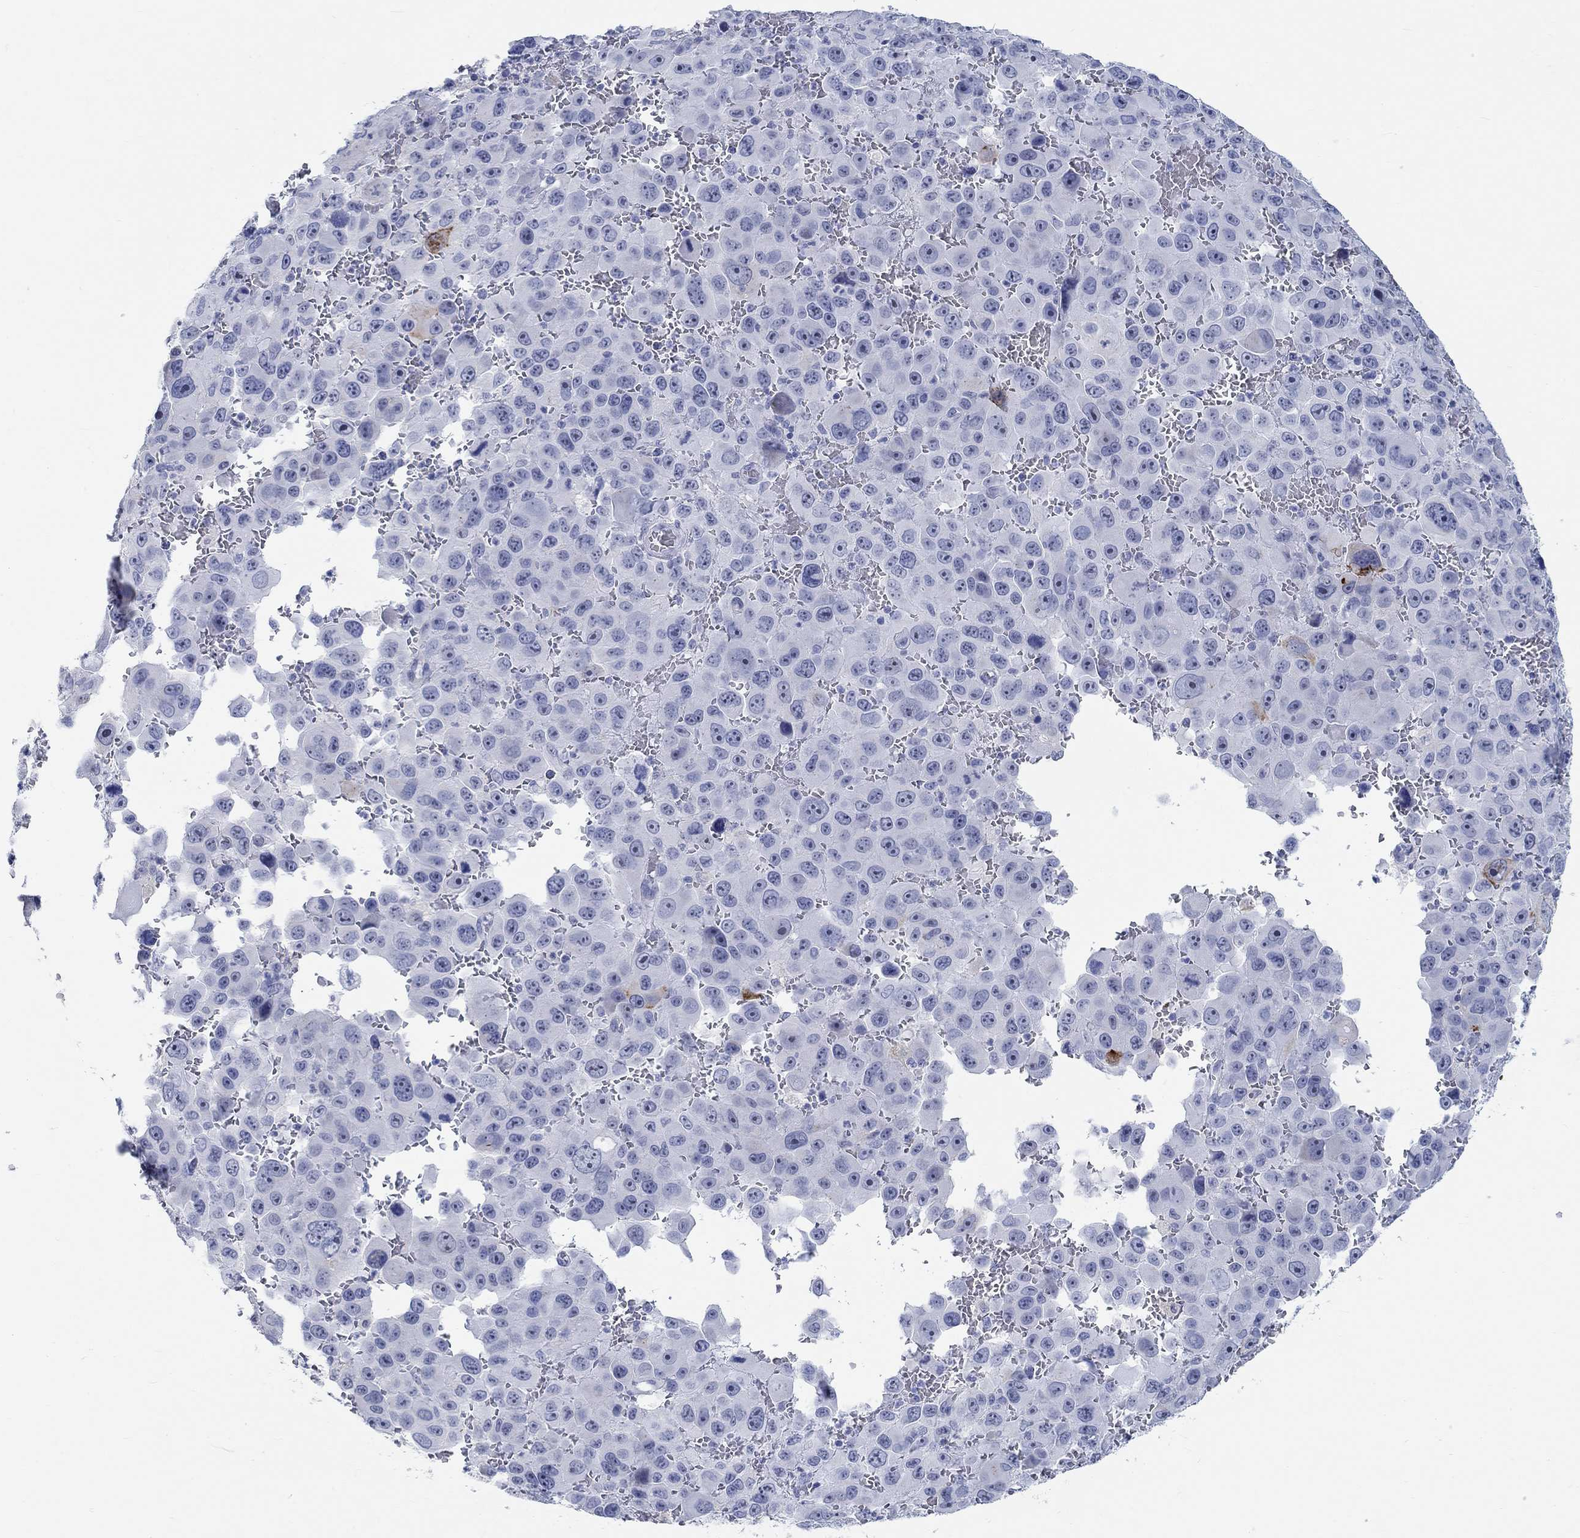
{"staining": {"intensity": "negative", "quantity": "none", "location": "none"}, "tissue": "melanoma", "cell_type": "Tumor cells", "image_type": "cancer", "snomed": [{"axis": "morphology", "description": "Malignant melanoma, NOS"}, {"axis": "topography", "description": "Skin"}], "caption": "This histopathology image is of melanoma stained with immunohistochemistry to label a protein in brown with the nuclei are counter-stained blue. There is no staining in tumor cells. (DAB (3,3'-diaminobenzidine) IHC visualized using brightfield microscopy, high magnification).", "gene": "GRIA3", "patient": {"sex": "female", "age": 91}}